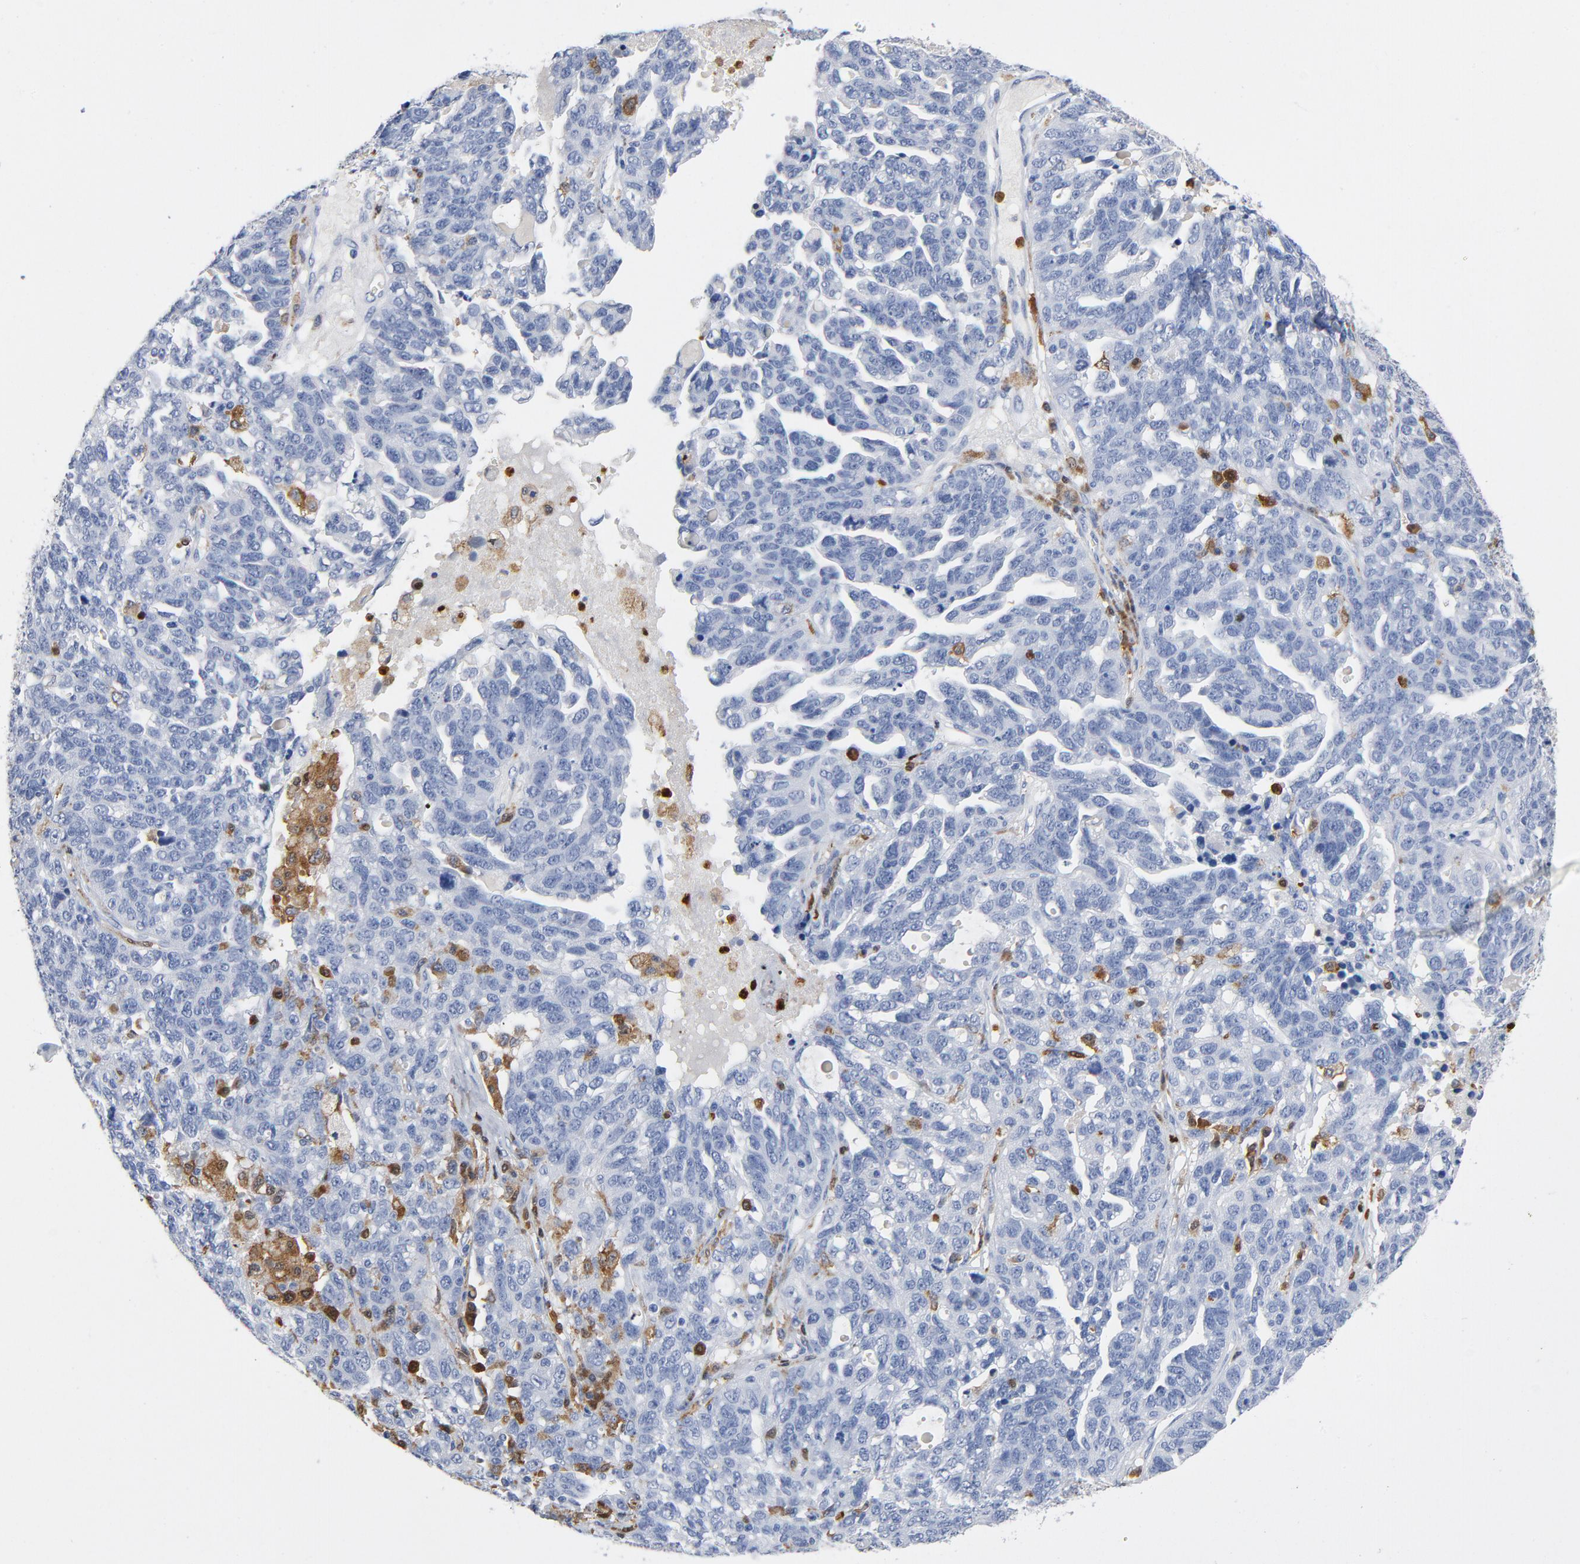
{"staining": {"intensity": "negative", "quantity": "none", "location": "none"}, "tissue": "ovarian cancer", "cell_type": "Tumor cells", "image_type": "cancer", "snomed": [{"axis": "morphology", "description": "Cystadenocarcinoma, serous, NOS"}, {"axis": "topography", "description": "Ovary"}], "caption": "Photomicrograph shows no protein expression in tumor cells of ovarian cancer tissue.", "gene": "NCF1", "patient": {"sex": "female", "age": 71}}